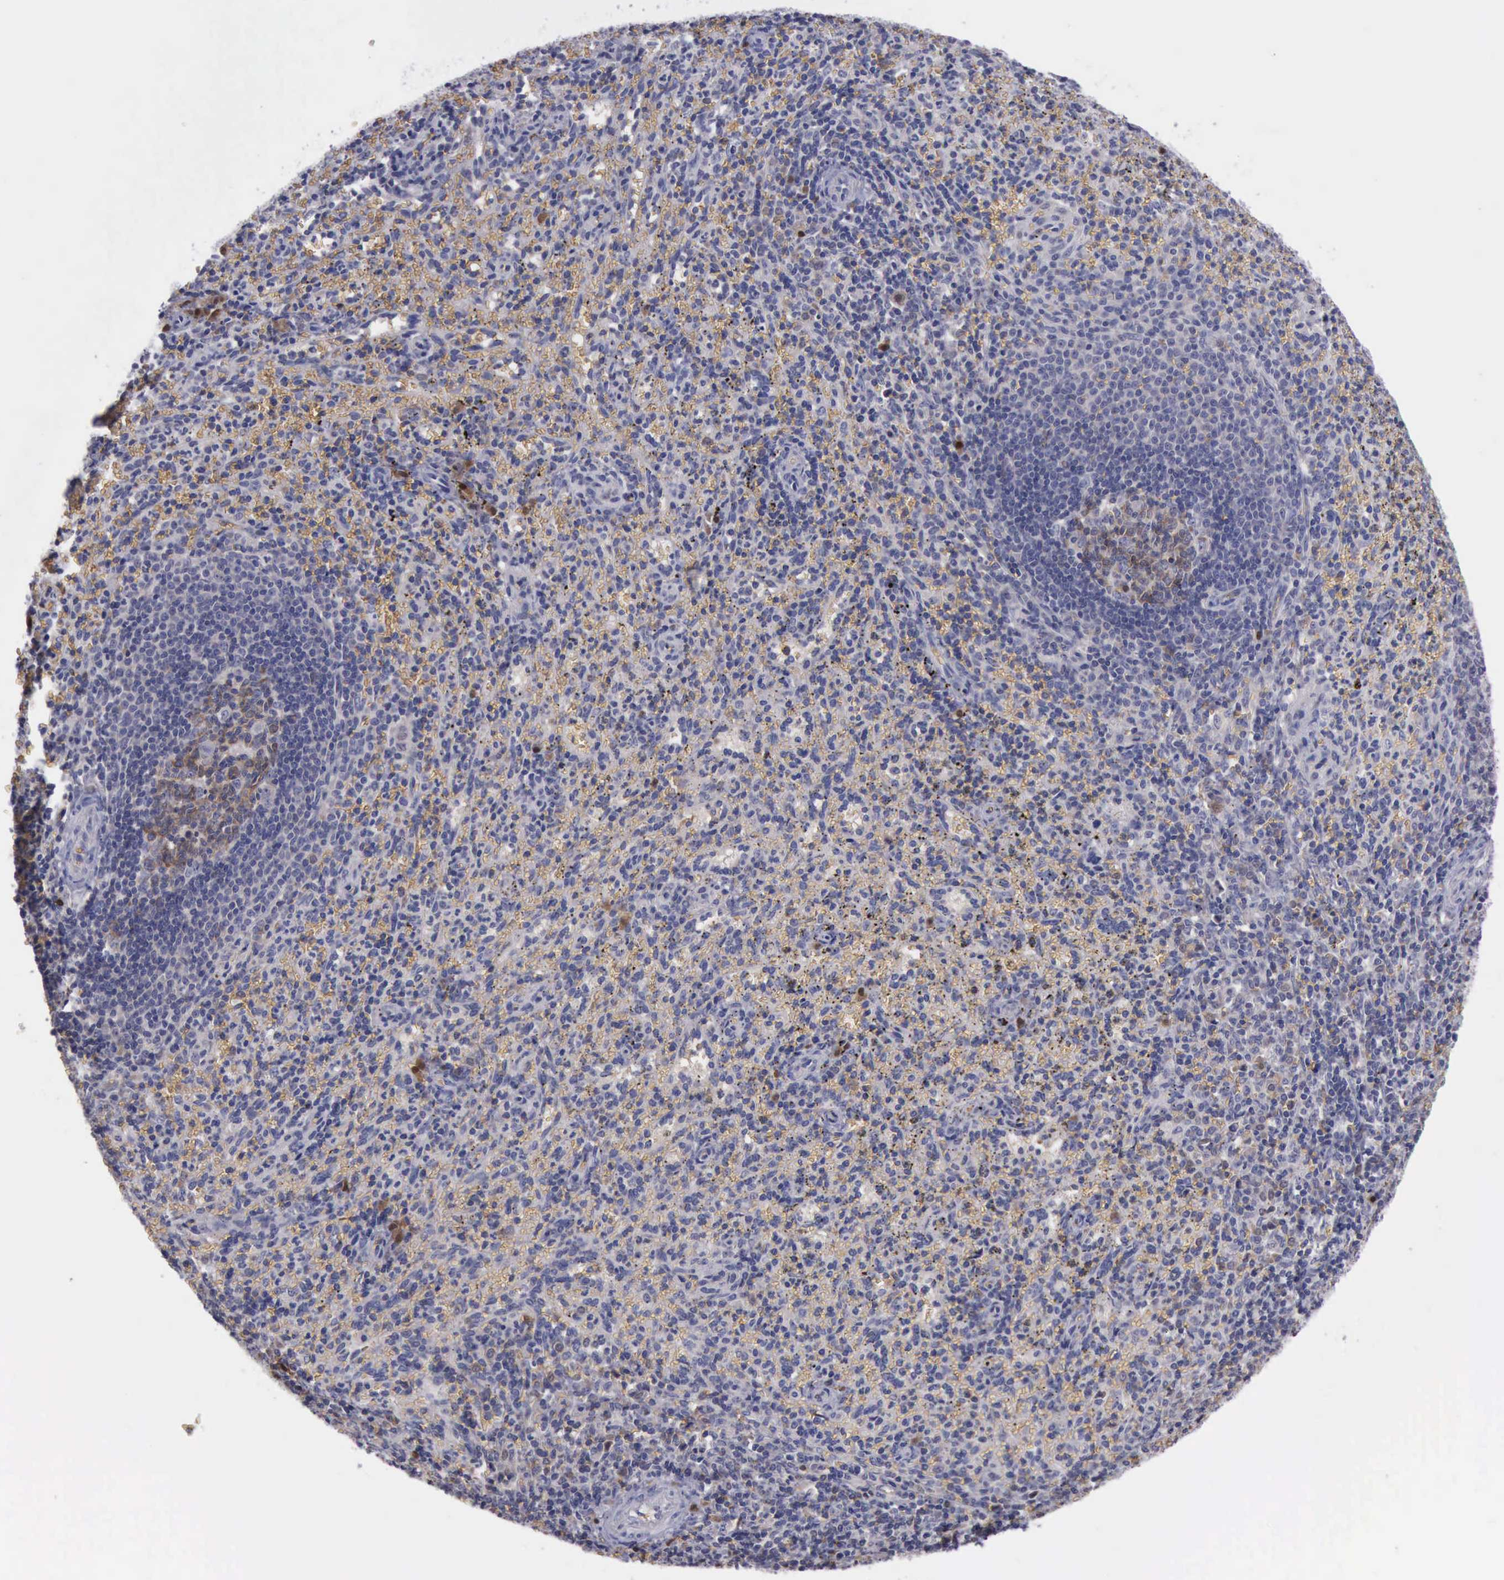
{"staining": {"intensity": "negative", "quantity": "none", "location": "none"}, "tissue": "spleen", "cell_type": "Cells in red pulp", "image_type": "normal", "snomed": [{"axis": "morphology", "description": "Normal tissue, NOS"}, {"axis": "topography", "description": "Spleen"}], "caption": "High power microscopy image of an immunohistochemistry (IHC) micrograph of unremarkable spleen, revealing no significant positivity in cells in red pulp.", "gene": "CEP128", "patient": {"sex": "female", "age": 10}}